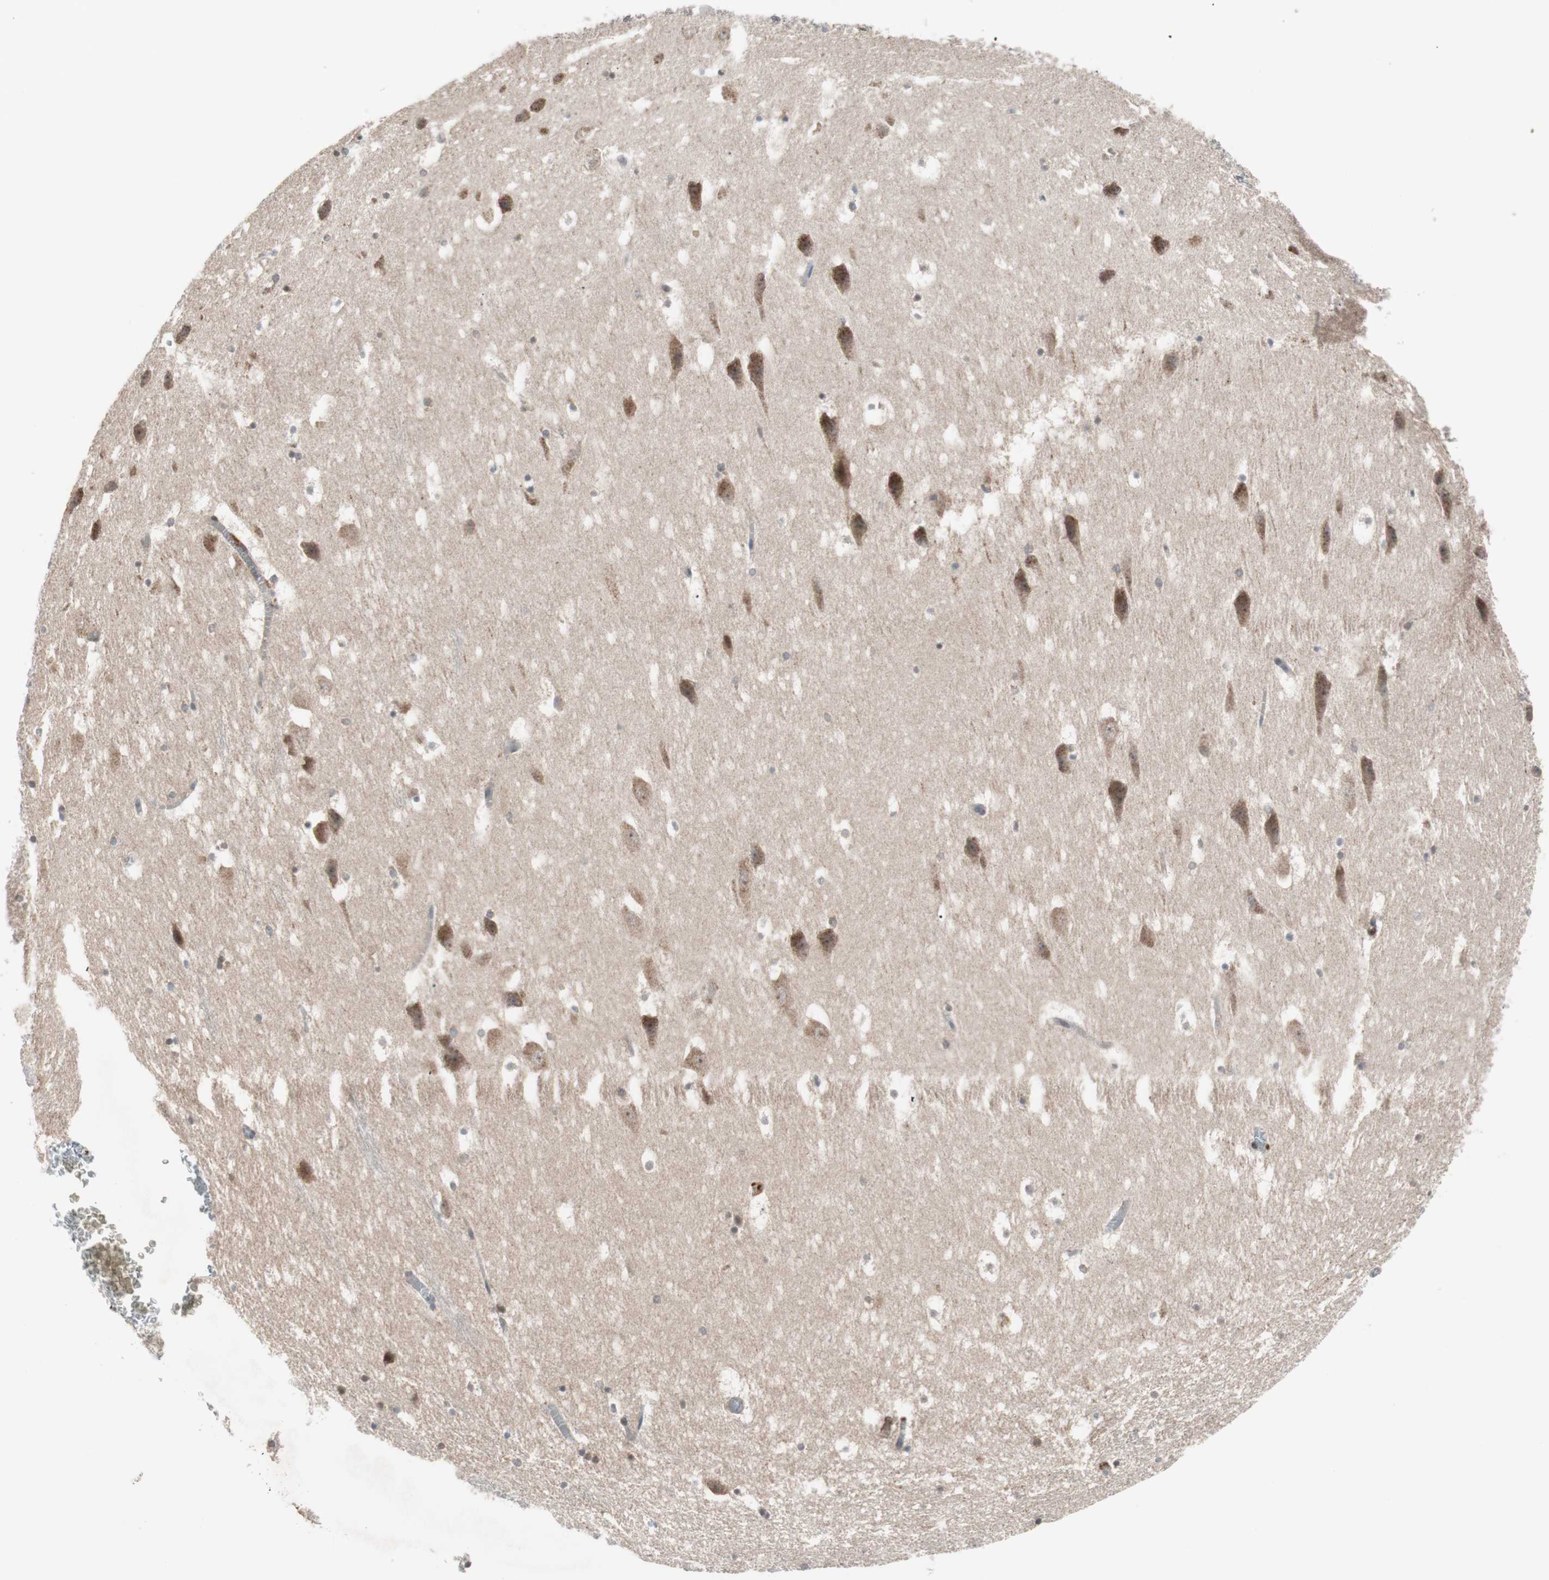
{"staining": {"intensity": "moderate", "quantity": ">75%", "location": "cytoplasmic/membranous"}, "tissue": "hippocampus", "cell_type": "Glial cells", "image_type": "normal", "snomed": [{"axis": "morphology", "description": "Normal tissue, NOS"}, {"axis": "topography", "description": "Hippocampus"}], "caption": "A photomicrograph of hippocampus stained for a protein displays moderate cytoplasmic/membranous brown staining in glial cells. (Brightfield microscopy of DAB IHC at high magnification).", "gene": "FBXO5", "patient": {"sex": "male", "age": 45}}